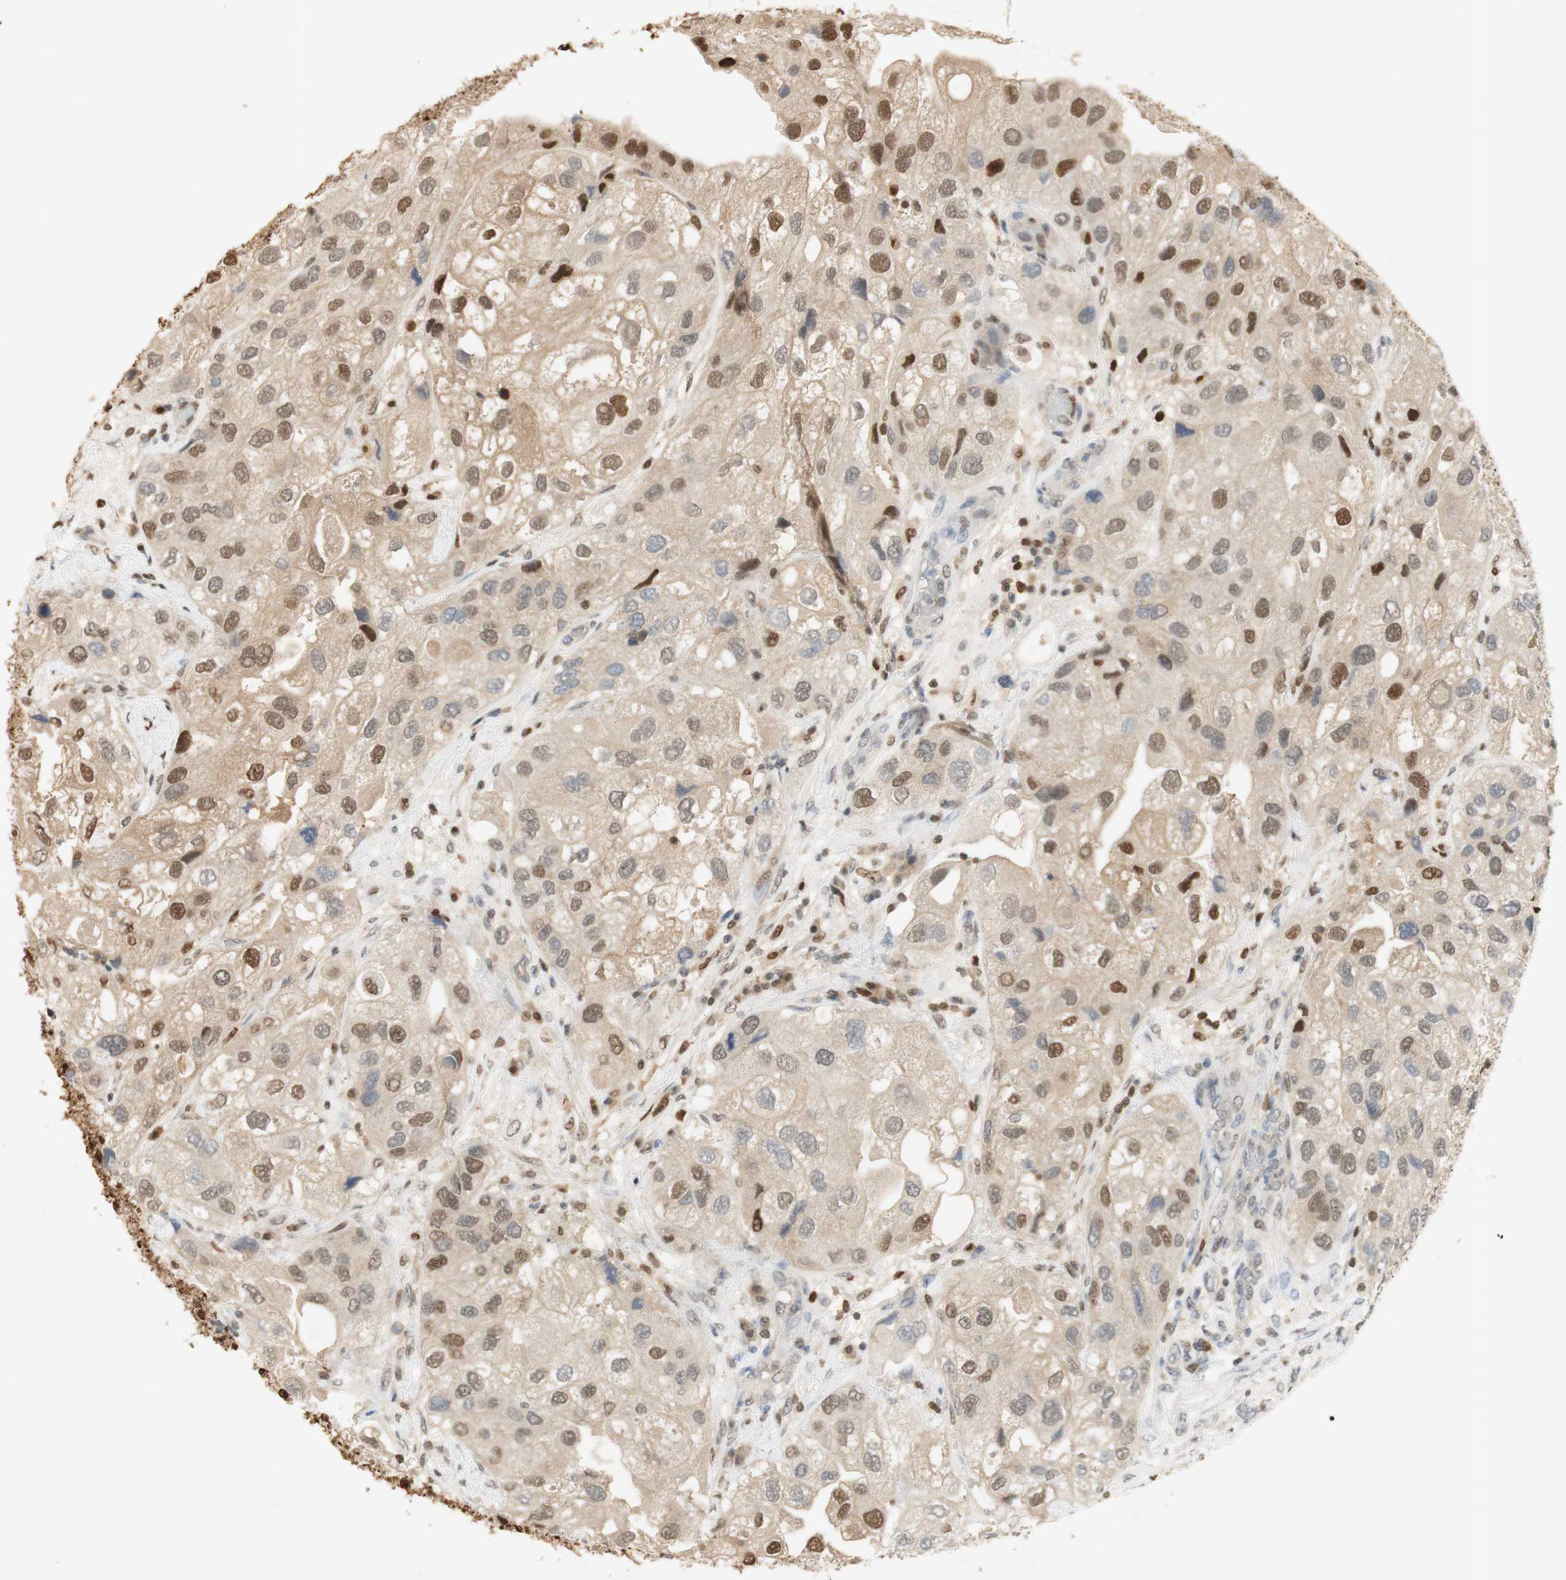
{"staining": {"intensity": "moderate", "quantity": ">75%", "location": "cytoplasmic/membranous,nuclear"}, "tissue": "urothelial cancer", "cell_type": "Tumor cells", "image_type": "cancer", "snomed": [{"axis": "morphology", "description": "Urothelial carcinoma, High grade"}, {"axis": "topography", "description": "Urinary bladder"}], "caption": "The micrograph exhibits a brown stain indicating the presence of a protein in the cytoplasmic/membranous and nuclear of tumor cells in high-grade urothelial carcinoma. Nuclei are stained in blue.", "gene": "NAP1L4", "patient": {"sex": "female", "age": 64}}